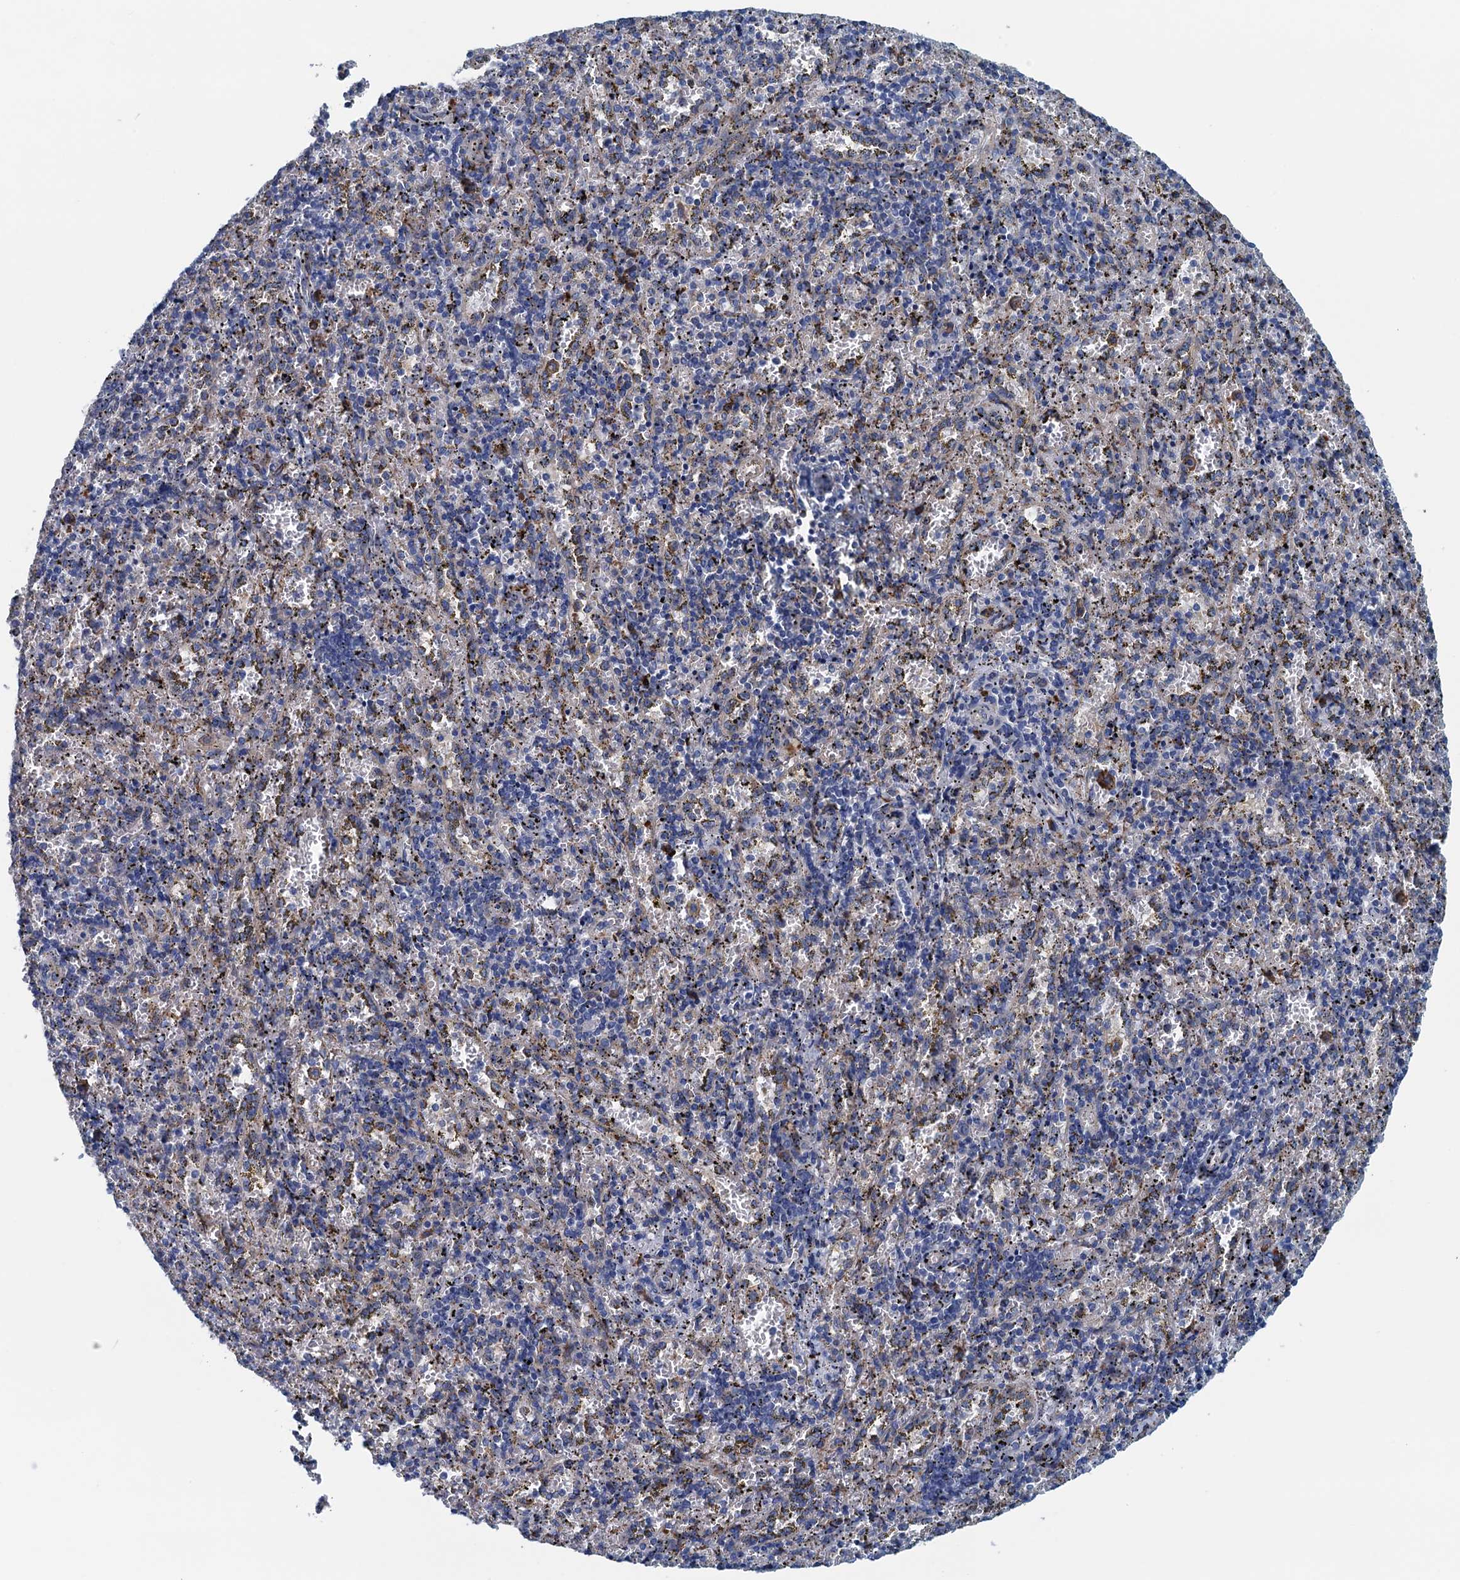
{"staining": {"intensity": "moderate", "quantity": "<25%", "location": "cytoplasmic/membranous"}, "tissue": "spleen", "cell_type": "Cells in red pulp", "image_type": "normal", "snomed": [{"axis": "morphology", "description": "Normal tissue, NOS"}, {"axis": "topography", "description": "Spleen"}], "caption": "A brown stain labels moderate cytoplasmic/membranous positivity of a protein in cells in red pulp of normal spleen.", "gene": "MYDGF", "patient": {"sex": "male", "age": 11}}